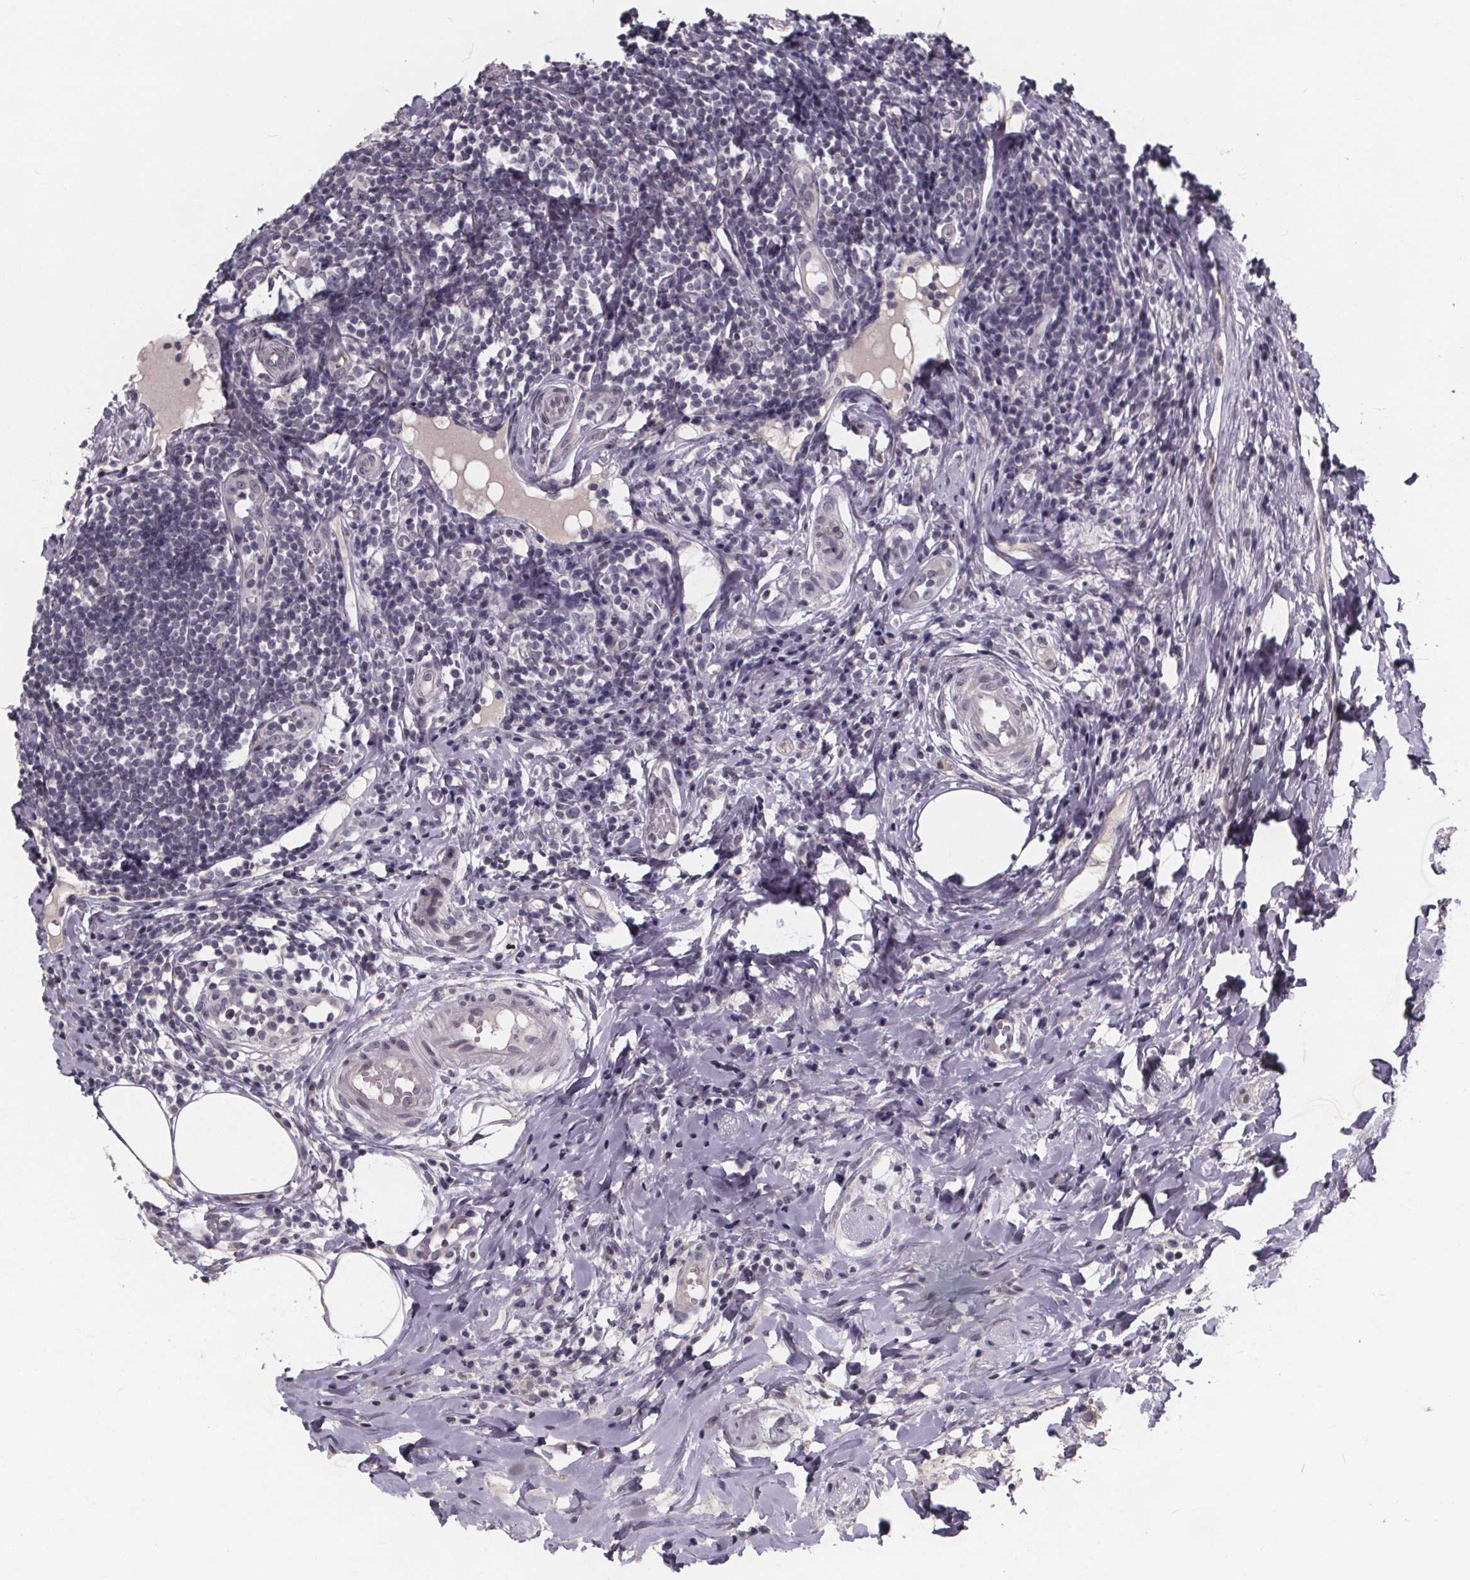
{"staining": {"intensity": "weak", "quantity": "<25%", "location": "cytoplasmic/membranous"}, "tissue": "appendix", "cell_type": "Glandular cells", "image_type": "normal", "snomed": [{"axis": "morphology", "description": "Normal tissue, NOS"}, {"axis": "morphology", "description": "Inflammation, NOS"}, {"axis": "topography", "description": "Appendix"}], "caption": "Appendix stained for a protein using immunohistochemistry reveals no expression glandular cells.", "gene": "FAM181B", "patient": {"sex": "male", "age": 16}}